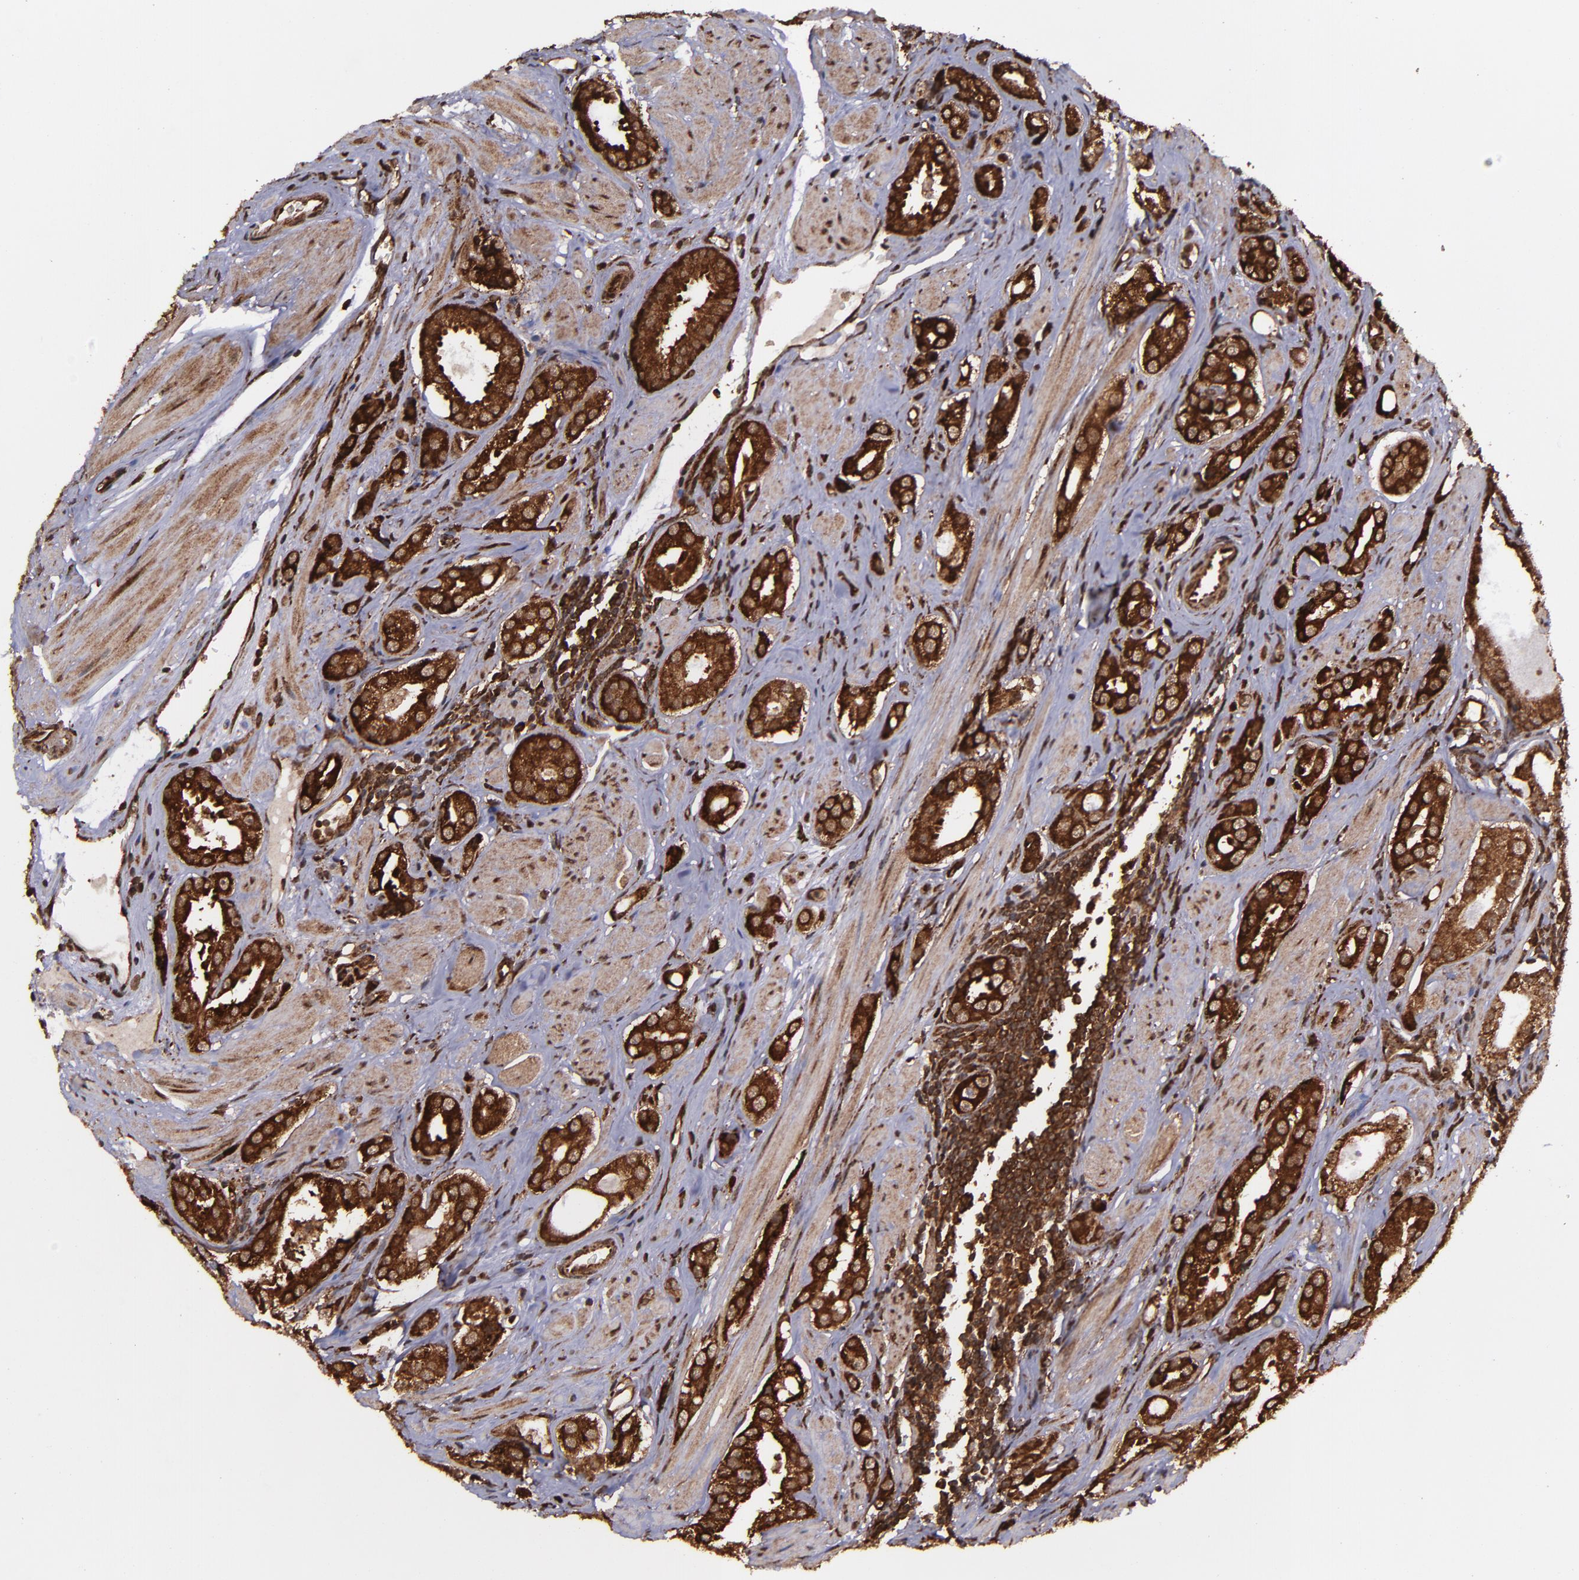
{"staining": {"intensity": "strong", "quantity": ">75%", "location": "cytoplasmic/membranous,nuclear"}, "tissue": "prostate cancer", "cell_type": "Tumor cells", "image_type": "cancer", "snomed": [{"axis": "morphology", "description": "Adenocarcinoma, Medium grade"}, {"axis": "topography", "description": "Prostate"}], "caption": "Tumor cells exhibit high levels of strong cytoplasmic/membranous and nuclear expression in about >75% of cells in adenocarcinoma (medium-grade) (prostate).", "gene": "EIF4ENIF1", "patient": {"sex": "male", "age": 53}}